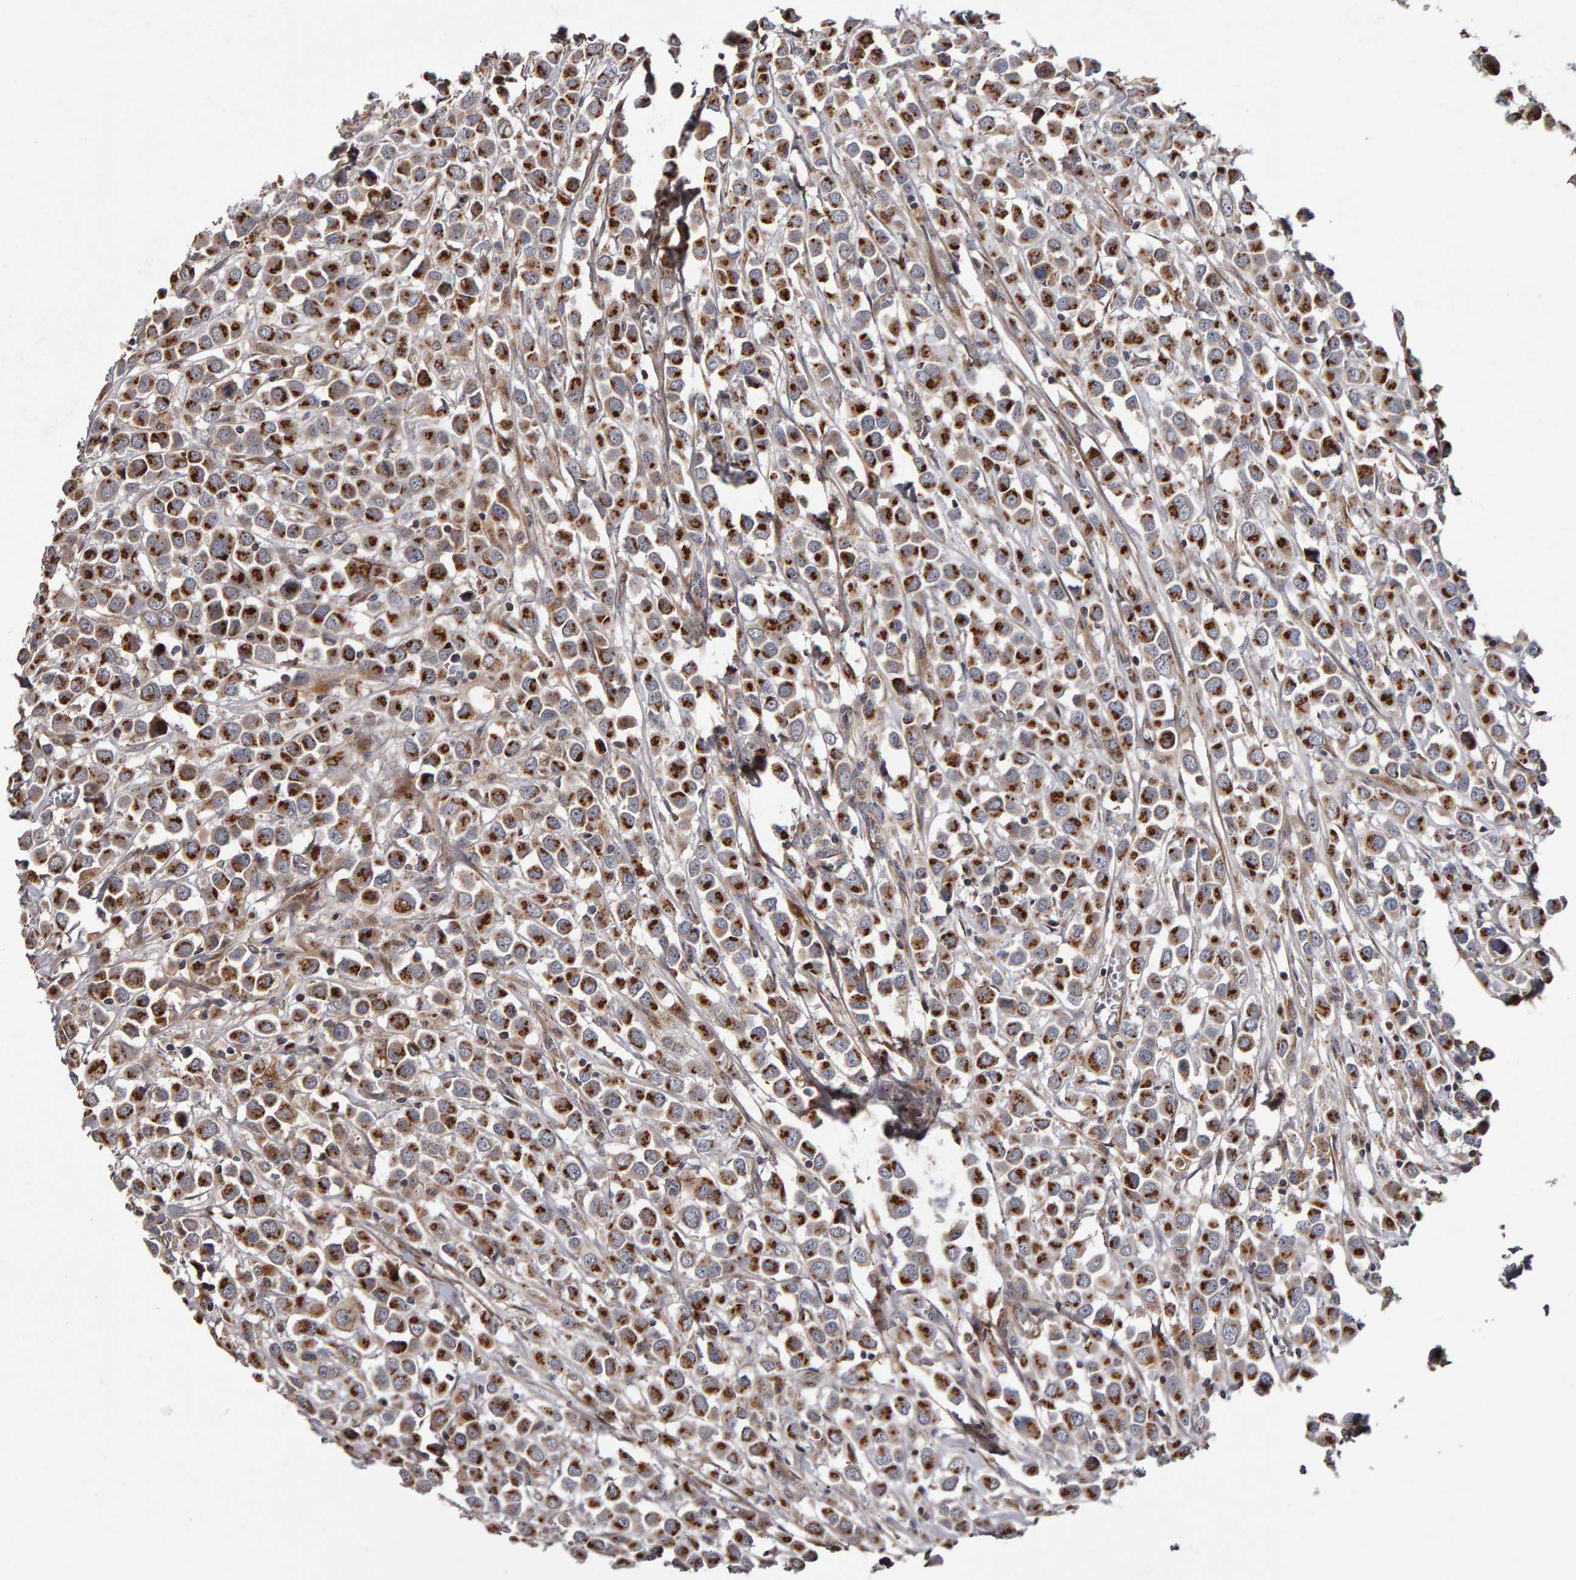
{"staining": {"intensity": "strong", "quantity": ">75%", "location": "cytoplasmic/membranous"}, "tissue": "breast cancer", "cell_type": "Tumor cells", "image_type": "cancer", "snomed": [{"axis": "morphology", "description": "Duct carcinoma"}, {"axis": "topography", "description": "Breast"}], "caption": "This photomicrograph exhibits intraductal carcinoma (breast) stained with immunohistochemistry (IHC) to label a protein in brown. The cytoplasmic/membranous of tumor cells show strong positivity for the protein. Nuclei are counter-stained blue.", "gene": "CANT1", "patient": {"sex": "female", "age": 61}}